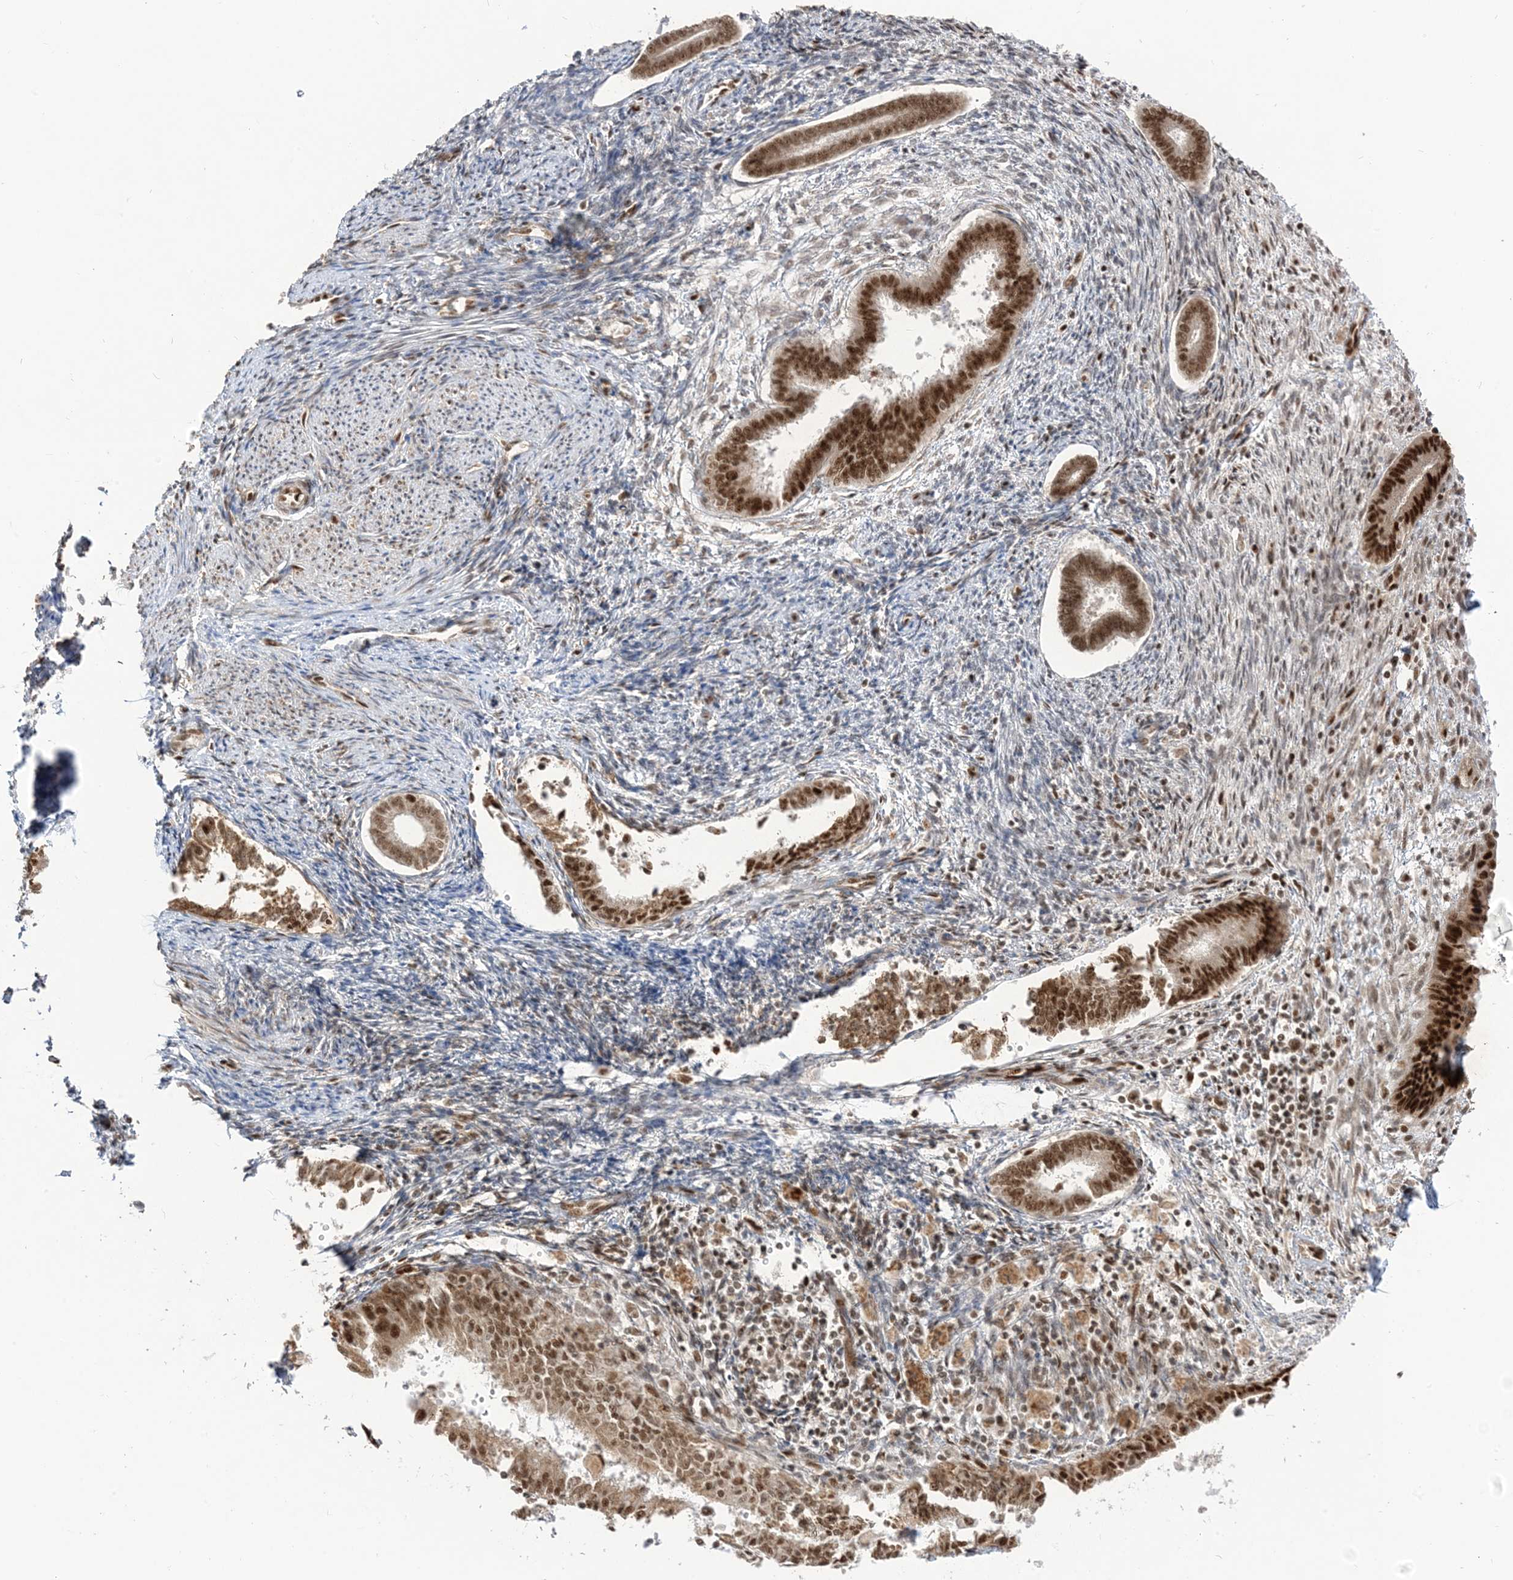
{"staining": {"intensity": "moderate", "quantity": ">75%", "location": "nuclear"}, "tissue": "endometrium", "cell_type": "Cells in endometrial stroma", "image_type": "normal", "snomed": [{"axis": "morphology", "description": "Normal tissue, NOS"}, {"axis": "topography", "description": "Endometrium"}], "caption": "Immunohistochemistry (IHC) (DAB (3,3'-diaminobenzidine)) staining of unremarkable human endometrium displays moderate nuclear protein expression in approximately >75% of cells in endometrial stroma.", "gene": "ARGLU1", "patient": {"sex": "female", "age": 56}}